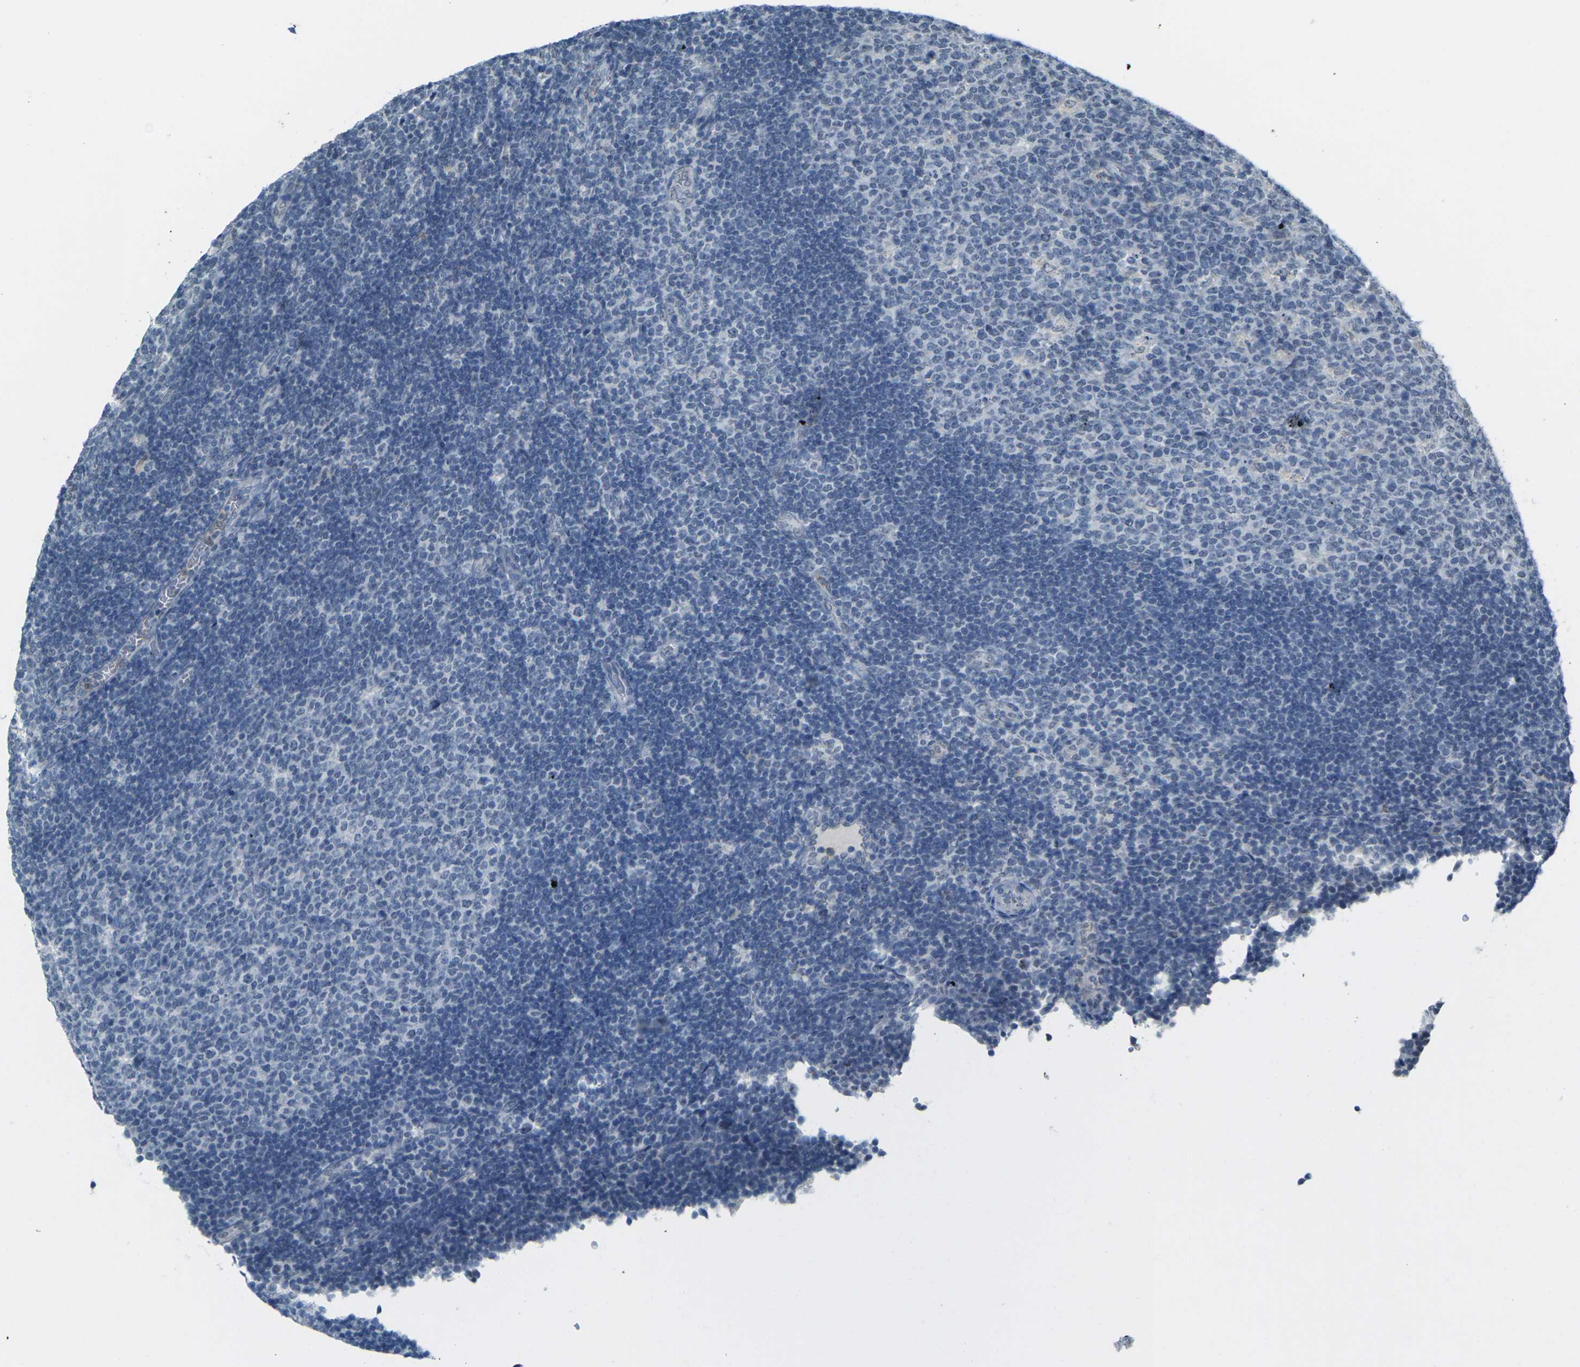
{"staining": {"intensity": "negative", "quantity": "none", "location": "none"}, "tissue": "lymph node", "cell_type": "Germinal center cells", "image_type": "normal", "snomed": [{"axis": "morphology", "description": "Normal tissue, NOS"}, {"axis": "topography", "description": "Lymph node"}, {"axis": "topography", "description": "Salivary gland"}], "caption": "Immunohistochemistry micrograph of normal lymph node stained for a protein (brown), which shows no staining in germinal center cells. (DAB IHC with hematoxylin counter stain).", "gene": "SPTBN2", "patient": {"sex": "male", "age": 8}}